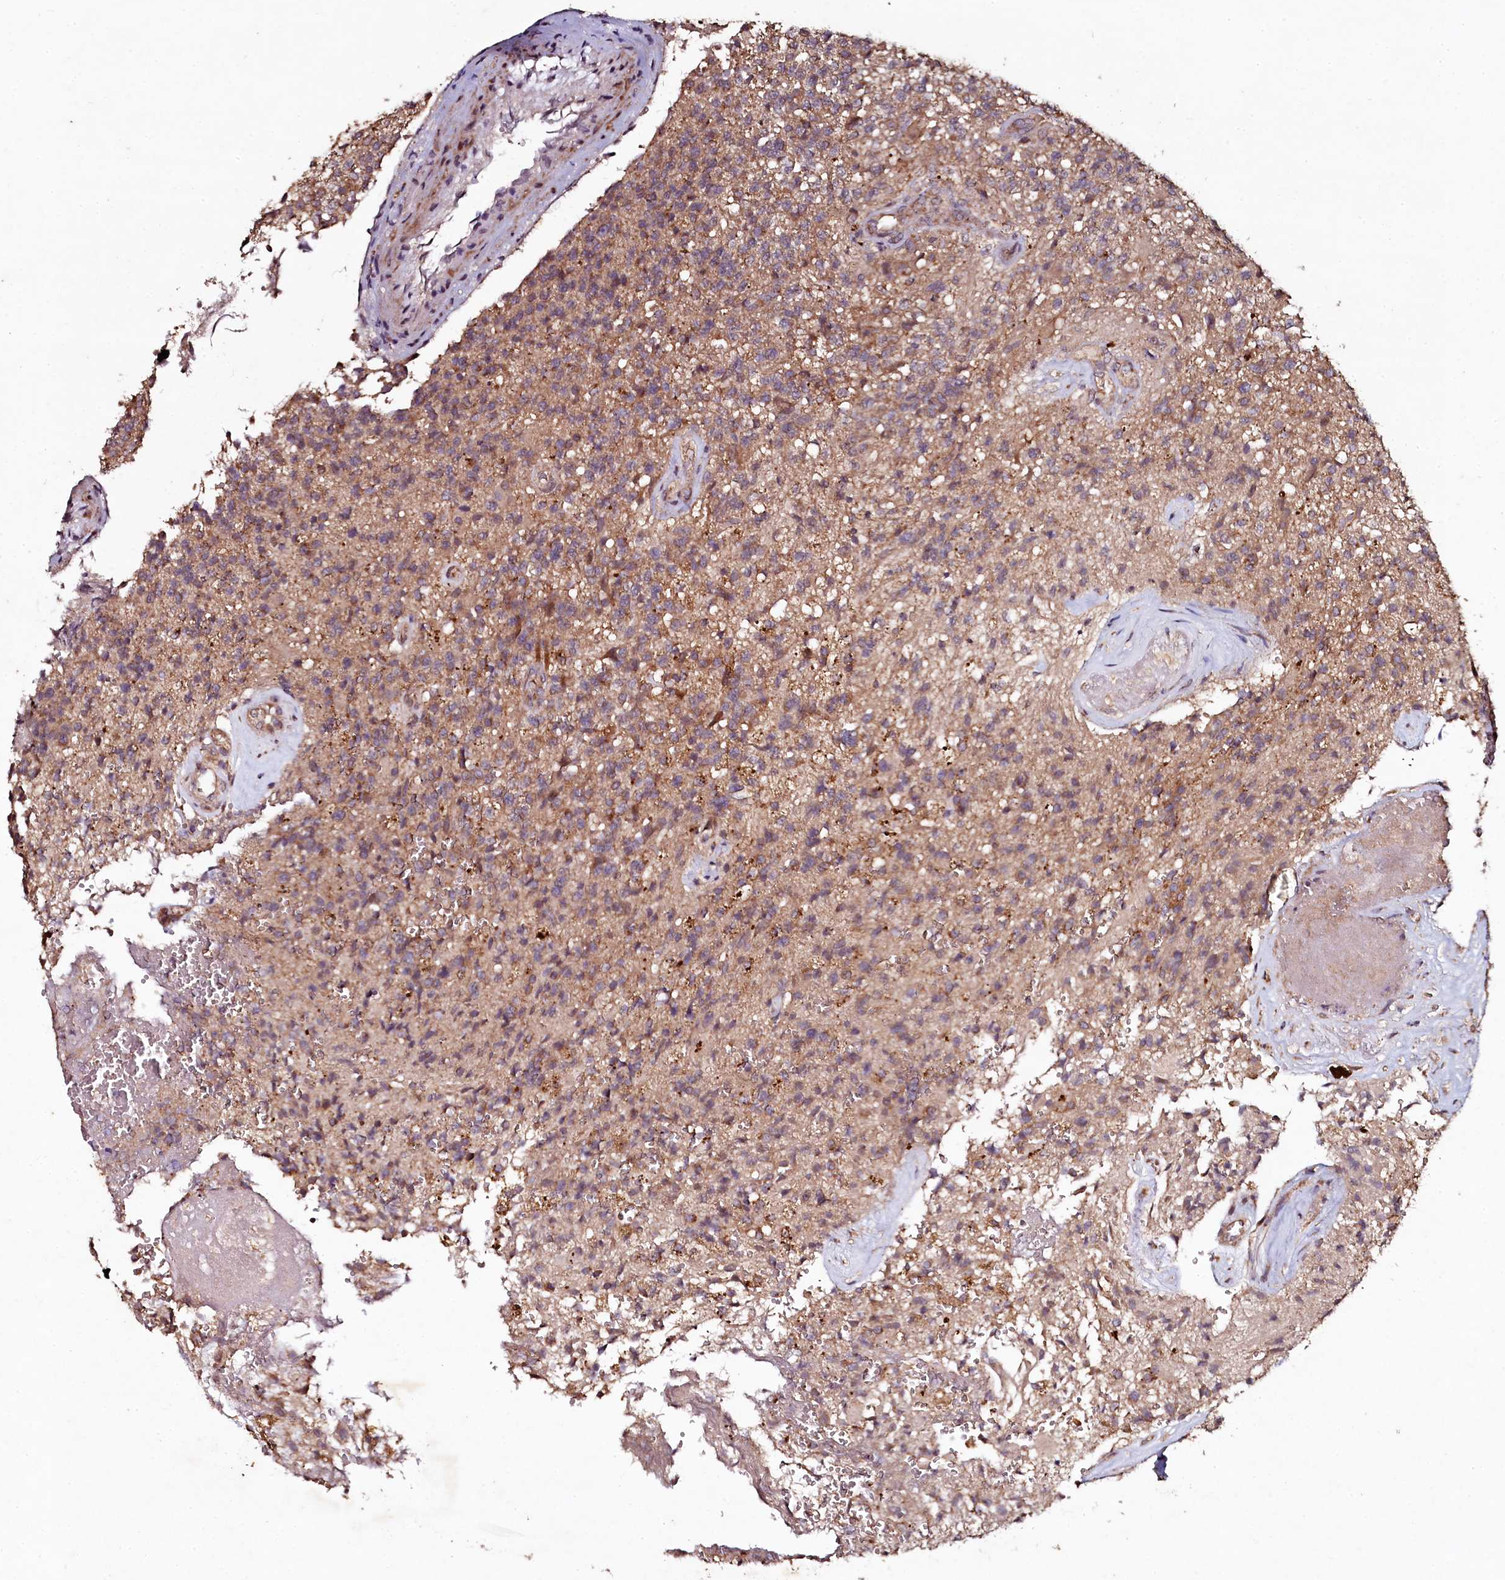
{"staining": {"intensity": "weak", "quantity": "25%-75%", "location": "cytoplasmic/membranous"}, "tissue": "glioma", "cell_type": "Tumor cells", "image_type": "cancer", "snomed": [{"axis": "morphology", "description": "Glioma, malignant, High grade"}, {"axis": "topography", "description": "Brain"}], "caption": "Glioma tissue displays weak cytoplasmic/membranous staining in approximately 25%-75% of tumor cells, visualized by immunohistochemistry.", "gene": "SEC24C", "patient": {"sex": "male", "age": 56}}